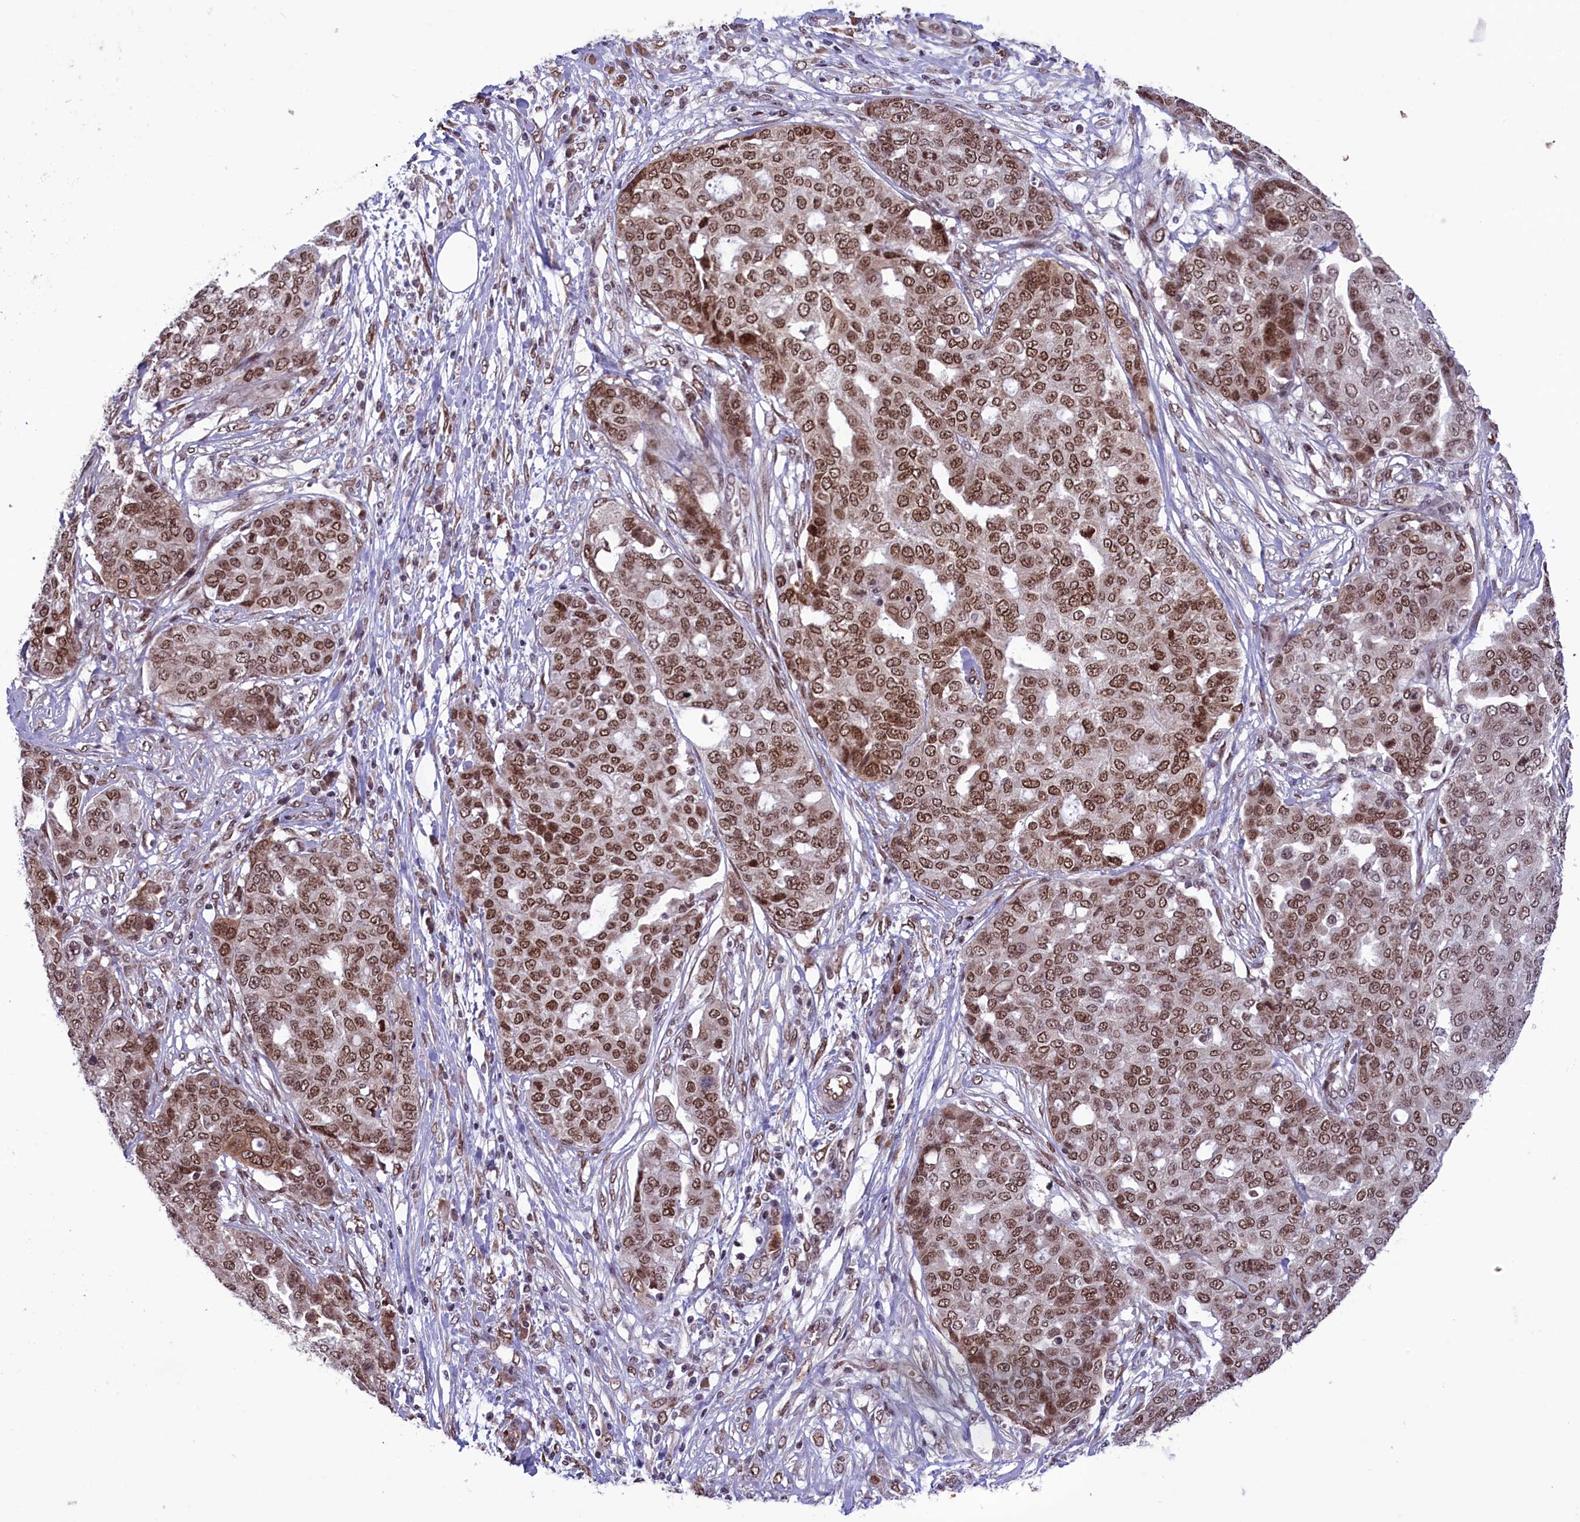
{"staining": {"intensity": "moderate", "quantity": ">75%", "location": "nuclear"}, "tissue": "ovarian cancer", "cell_type": "Tumor cells", "image_type": "cancer", "snomed": [{"axis": "morphology", "description": "Cystadenocarcinoma, serous, NOS"}, {"axis": "topography", "description": "Soft tissue"}, {"axis": "topography", "description": "Ovary"}], "caption": "Tumor cells reveal moderate nuclear expression in about >75% of cells in serous cystadenocarcinoma (ovarian).", "gene": "MPHOSPH8", "patient": {"sex": "female", "age": 57}}